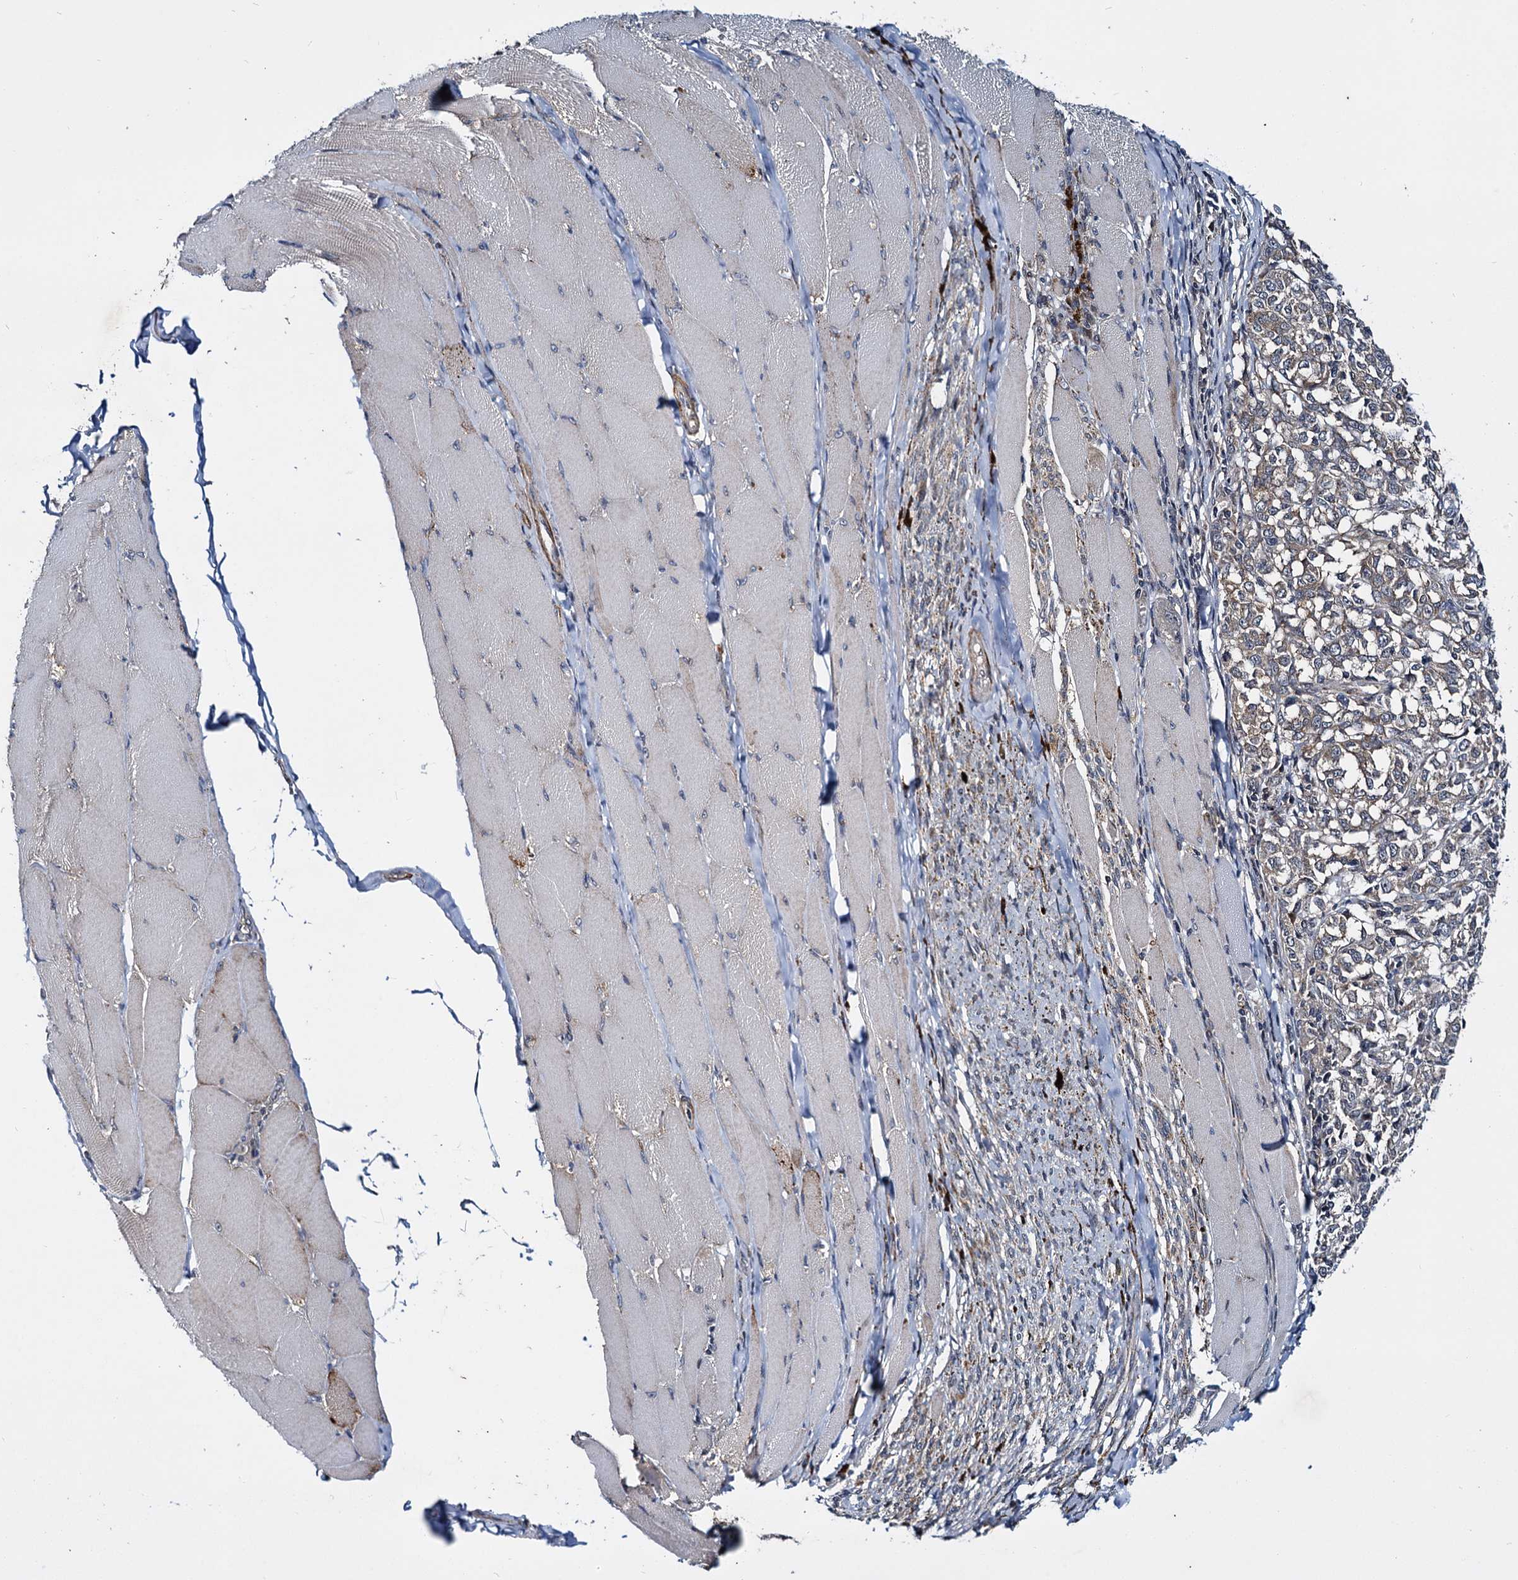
{"staining": {"intensity": "weak", "quantity": "25%-75%", "location": "cytoplasmic/membranous"}, "tissue": "melanoma", "cell_type": "Tumor cells", "image_type": "cancer", "snomed": [{"axis": "morphology", "description": "Malignant melanoma, NOS"}, {"axis": "topography", "description": "Skin"}], "caption": "Protein expression analysis of malignant melanoma displays weak cytoplasmic/membranous positivity in about 25%-75% of tumor cells.", "gene": "ARHGAP42", "patient": {"sex": "female", "age": 72}}